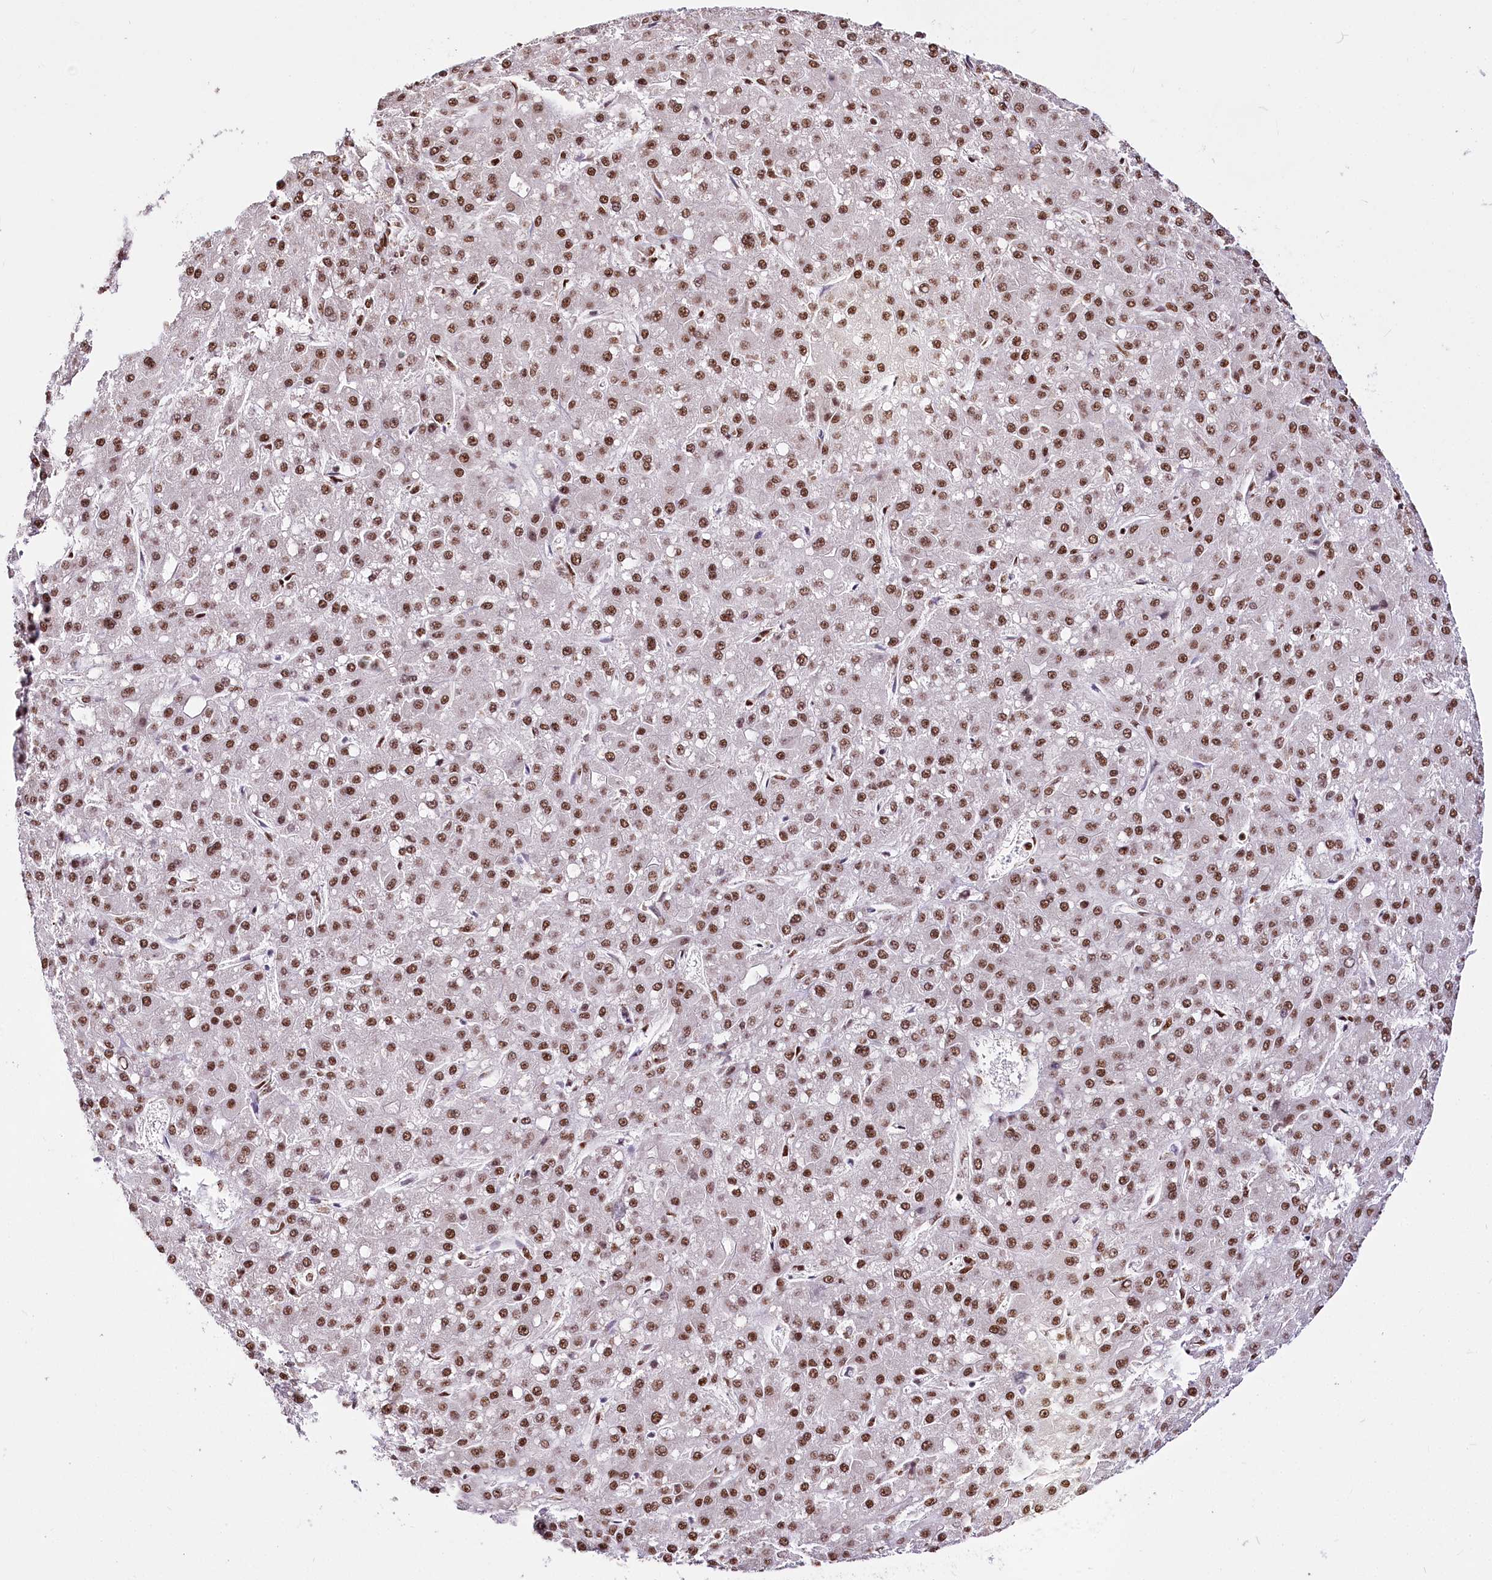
{"staining": {"intensity": "strong", "quantity": ">75%", "location": "nuclear"}, "tissue": "liver cancer", "cell_type": "Tumor cells", "image_type": "cancer", "snomed": [{"axis": "morphology", "description": "Carcinoma, Hepatocellular, NOS"}, {"axis": "topography", "description": "Liver"}], "caption": "Tumor cells display high levels of strong nuclear staining in approximately >75% of cells in liver hepatocellular carcinoma.", "gene": "SMARCE1", "patient": {"sex": "male", "age": 67}}